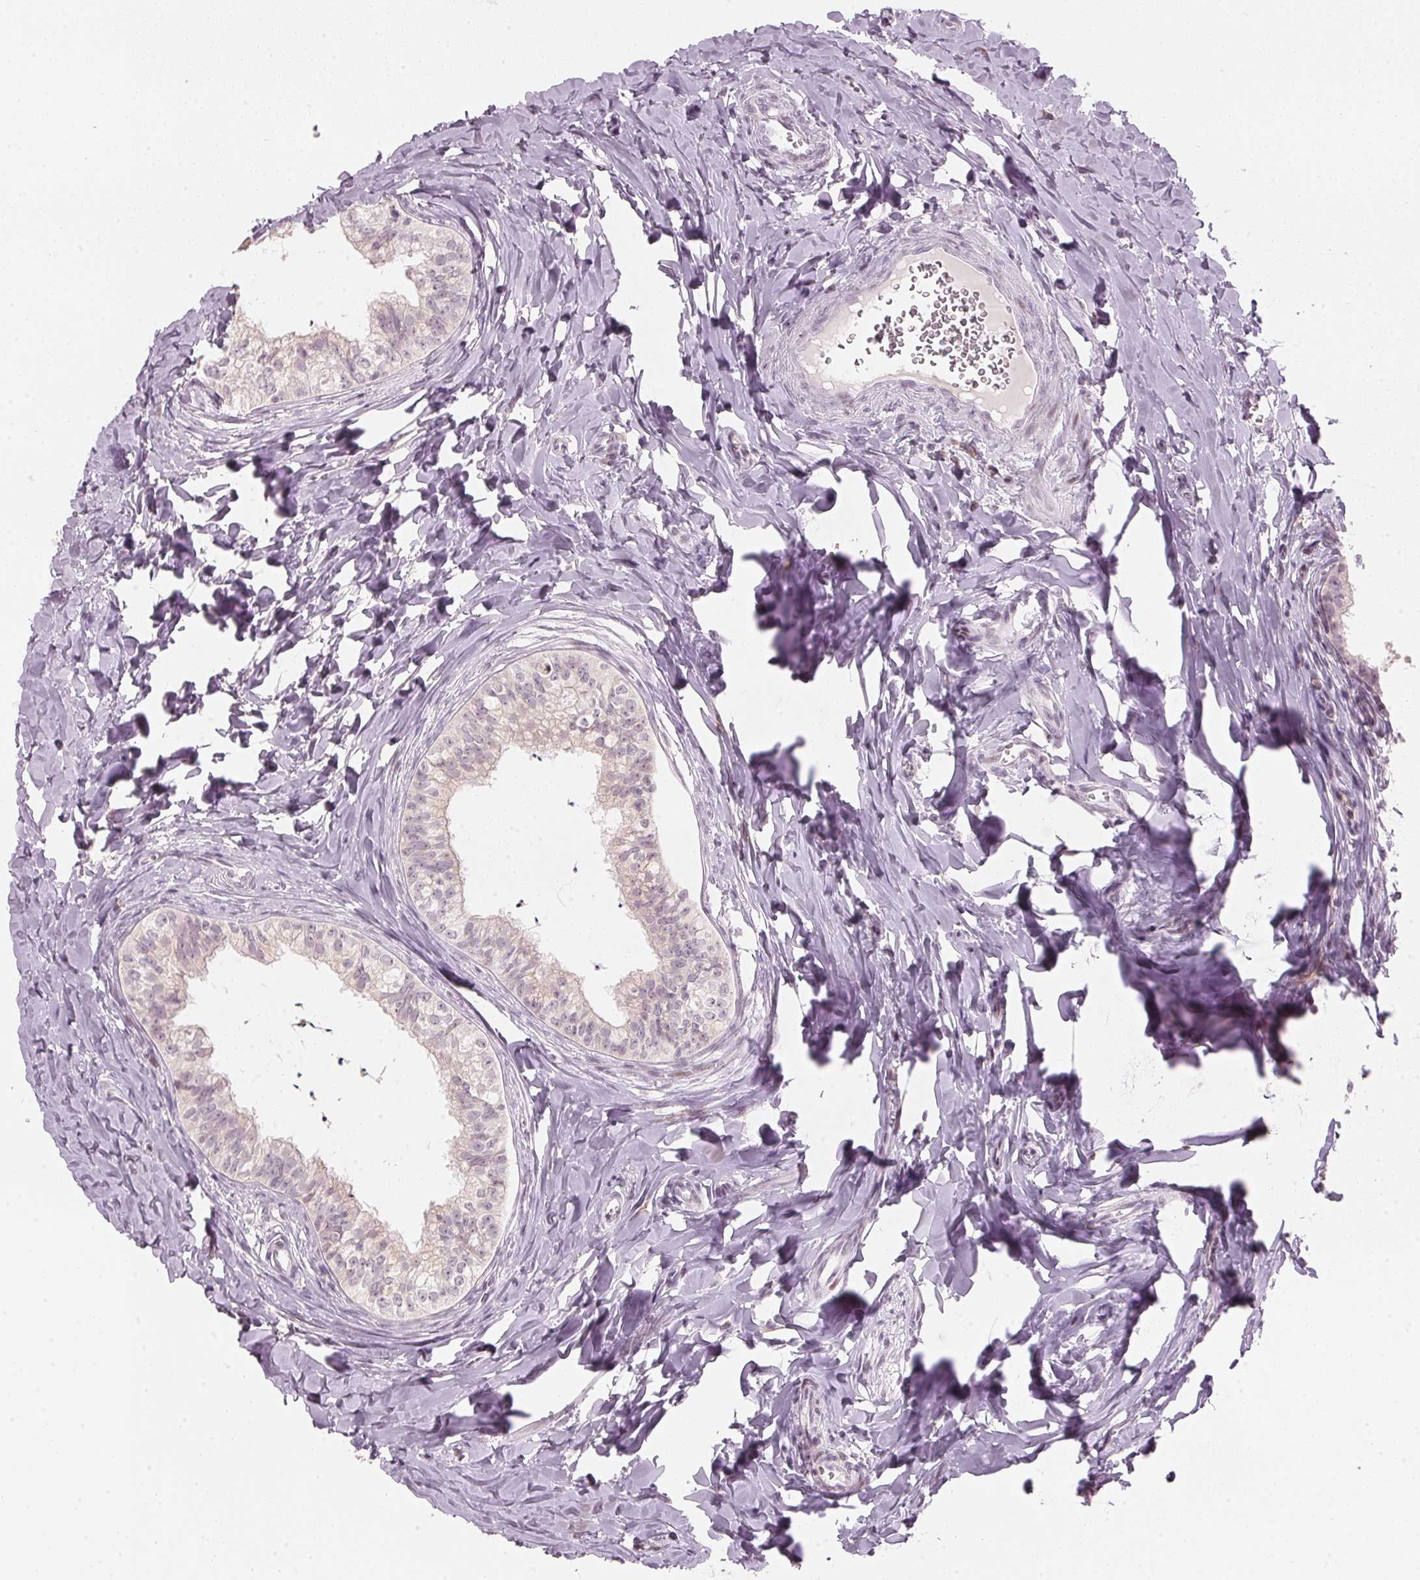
{"staining": {"intensity": "weak", "quantity": "<25%", "location": "cytoplasmic/membranous"}, "tissue": "epididymis", "cell_type": "Glandular cells", "image_type": "normal", "snomed": [{"axis": "morphology", "description": "Normal tissue, NOS"}, {"axis": "topography", "description": "Epididymis"}], "caption": "The immunohistochemistry micrograph has no significant staining in glandular cells of epididymis. (DAB immunohistochemistry with hematoxylin counter stain).", "gene": "SFRP4", "patient": {"sex": "male", "age": 24}}